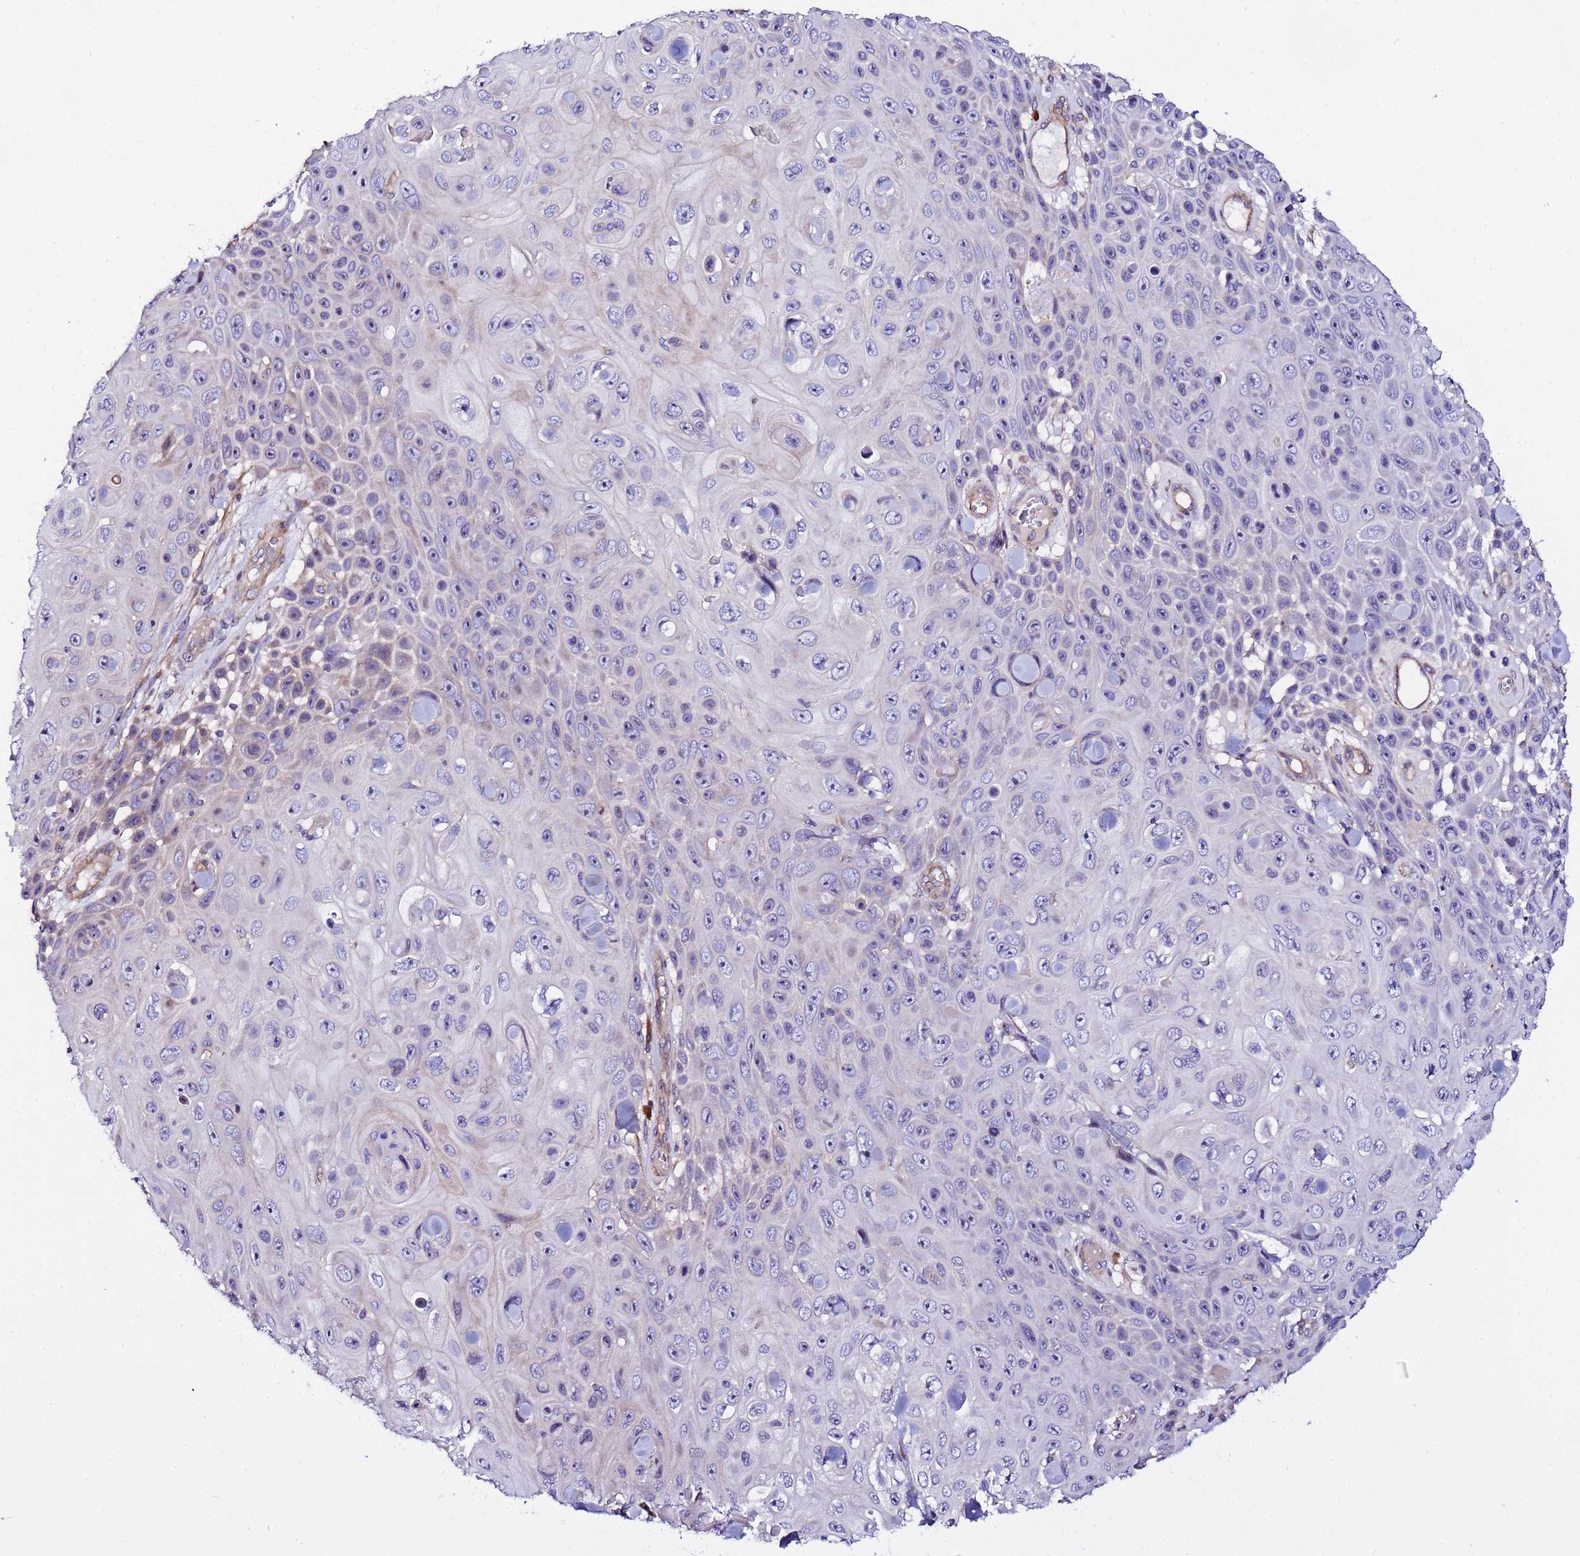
{"staining": {"intensity": "negative", "quantity": "none", "location": "none"}, "tissue": "skin cancer", "cell_type": "Tumor cells", "image_type": "cancer", "snomed": [{"axis": "morphology", "description": "Squamous cell carcinoma, NOS"}, {"axis": "topography", "description": "Skin"}], "caption": "Tumor cells are negative for protein expression in human skin cancer.", "gene": "JRKL", "patient": {"sex": "male", "age": 82}}